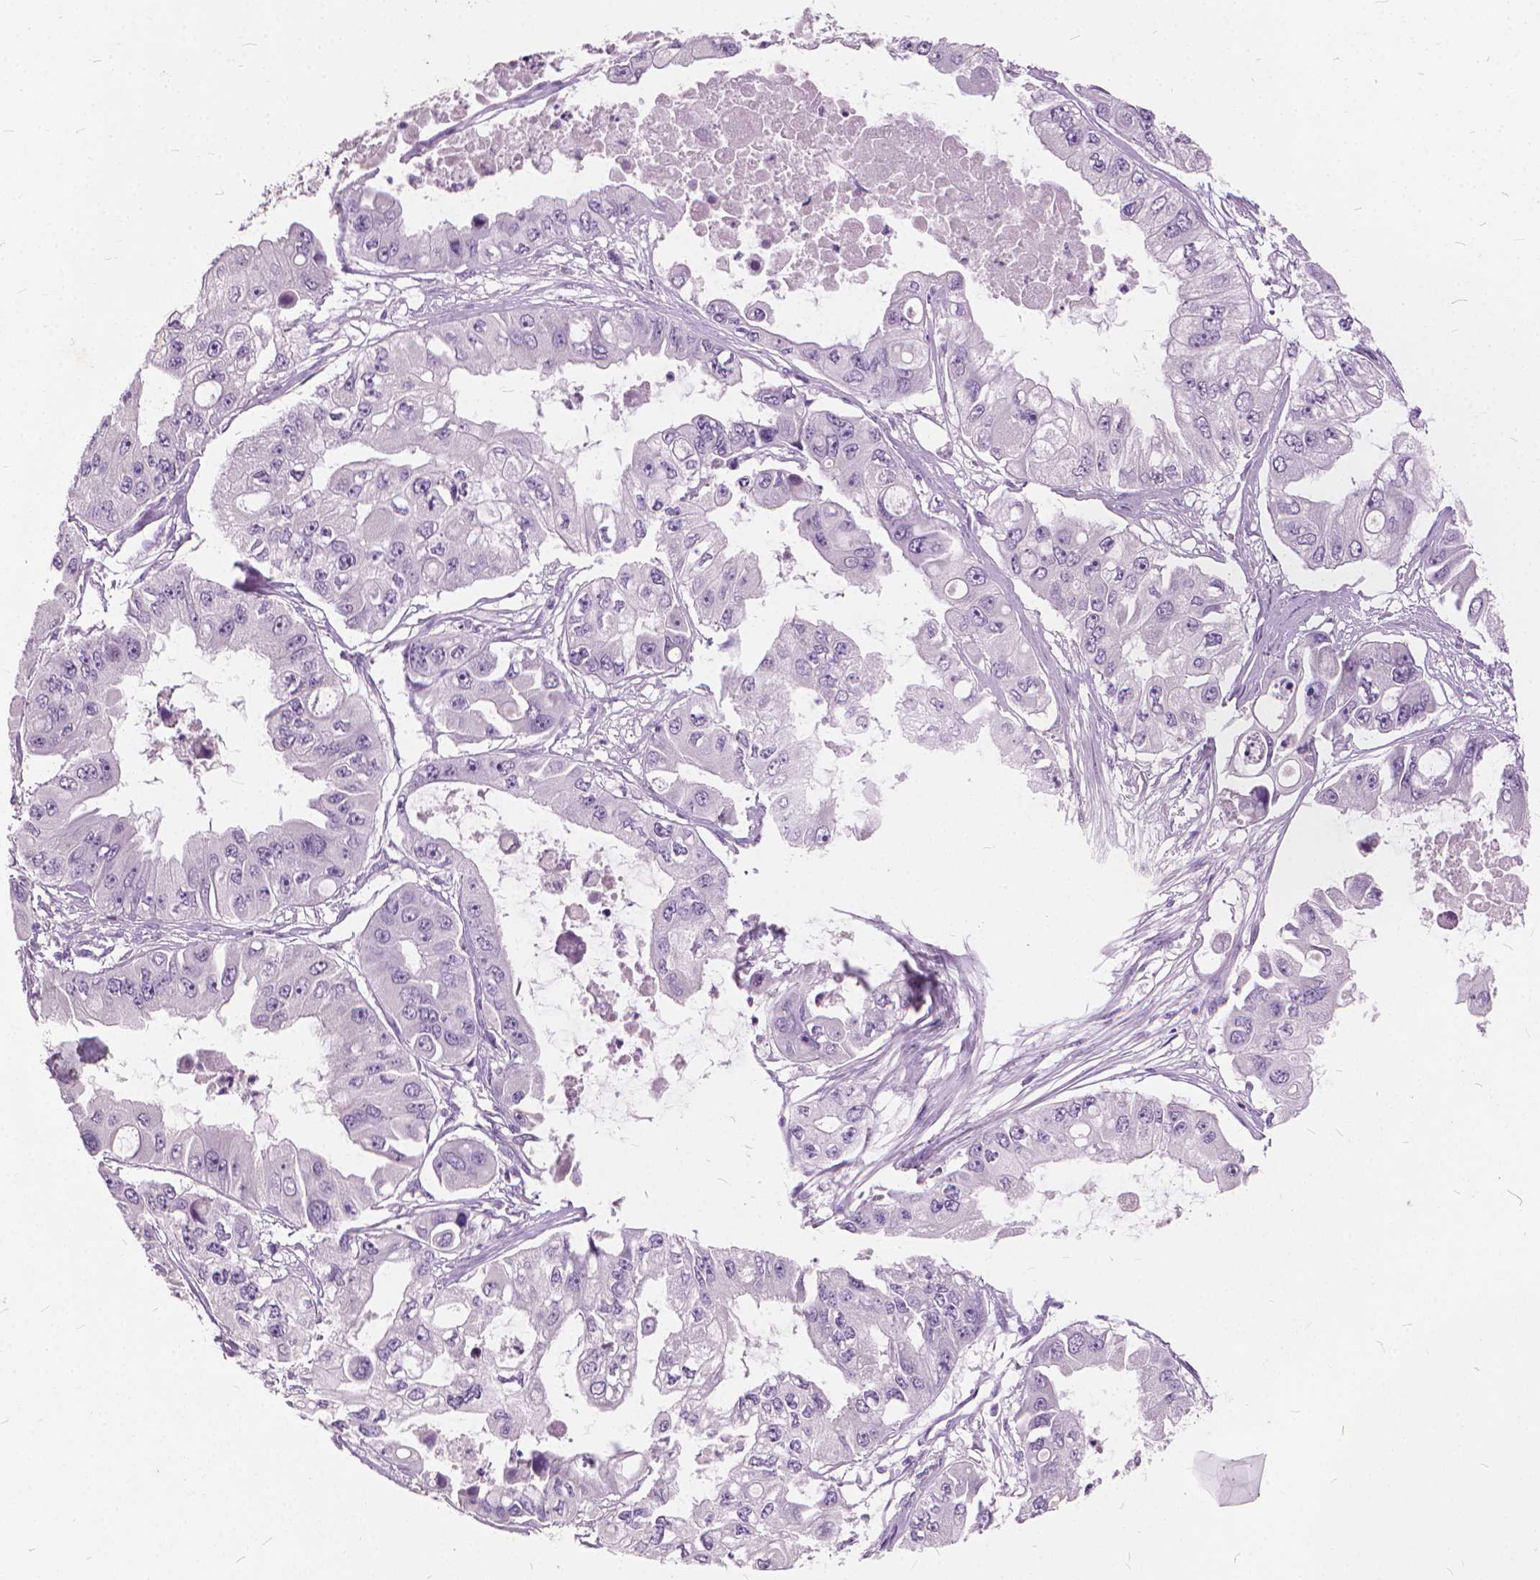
{"staining": {"intensity": "negative", "quantity": "none", "location": "none"}, "tissue": "ovarian cancer", "cell_type": "Tumor cells", "image_type": "cancer", "snomed": [{"axis": "morphology", "description": "Cystadenocarcinoma, serous, NOS"}, {"axis": "topography", "description": "Ovary"}], "caption": "High power microscopy histopathology image of an IHC histopathology image of serous cystadenocarcinoma (ovarian), revealing no significant staining in tumor cells. (Stains: DAB IHC with hematoxylin counter stain, Microscopy: brightfield microscopy at high magnification).", "gene": "DNM1", "patient": {"sex": "female", "age": 56}}